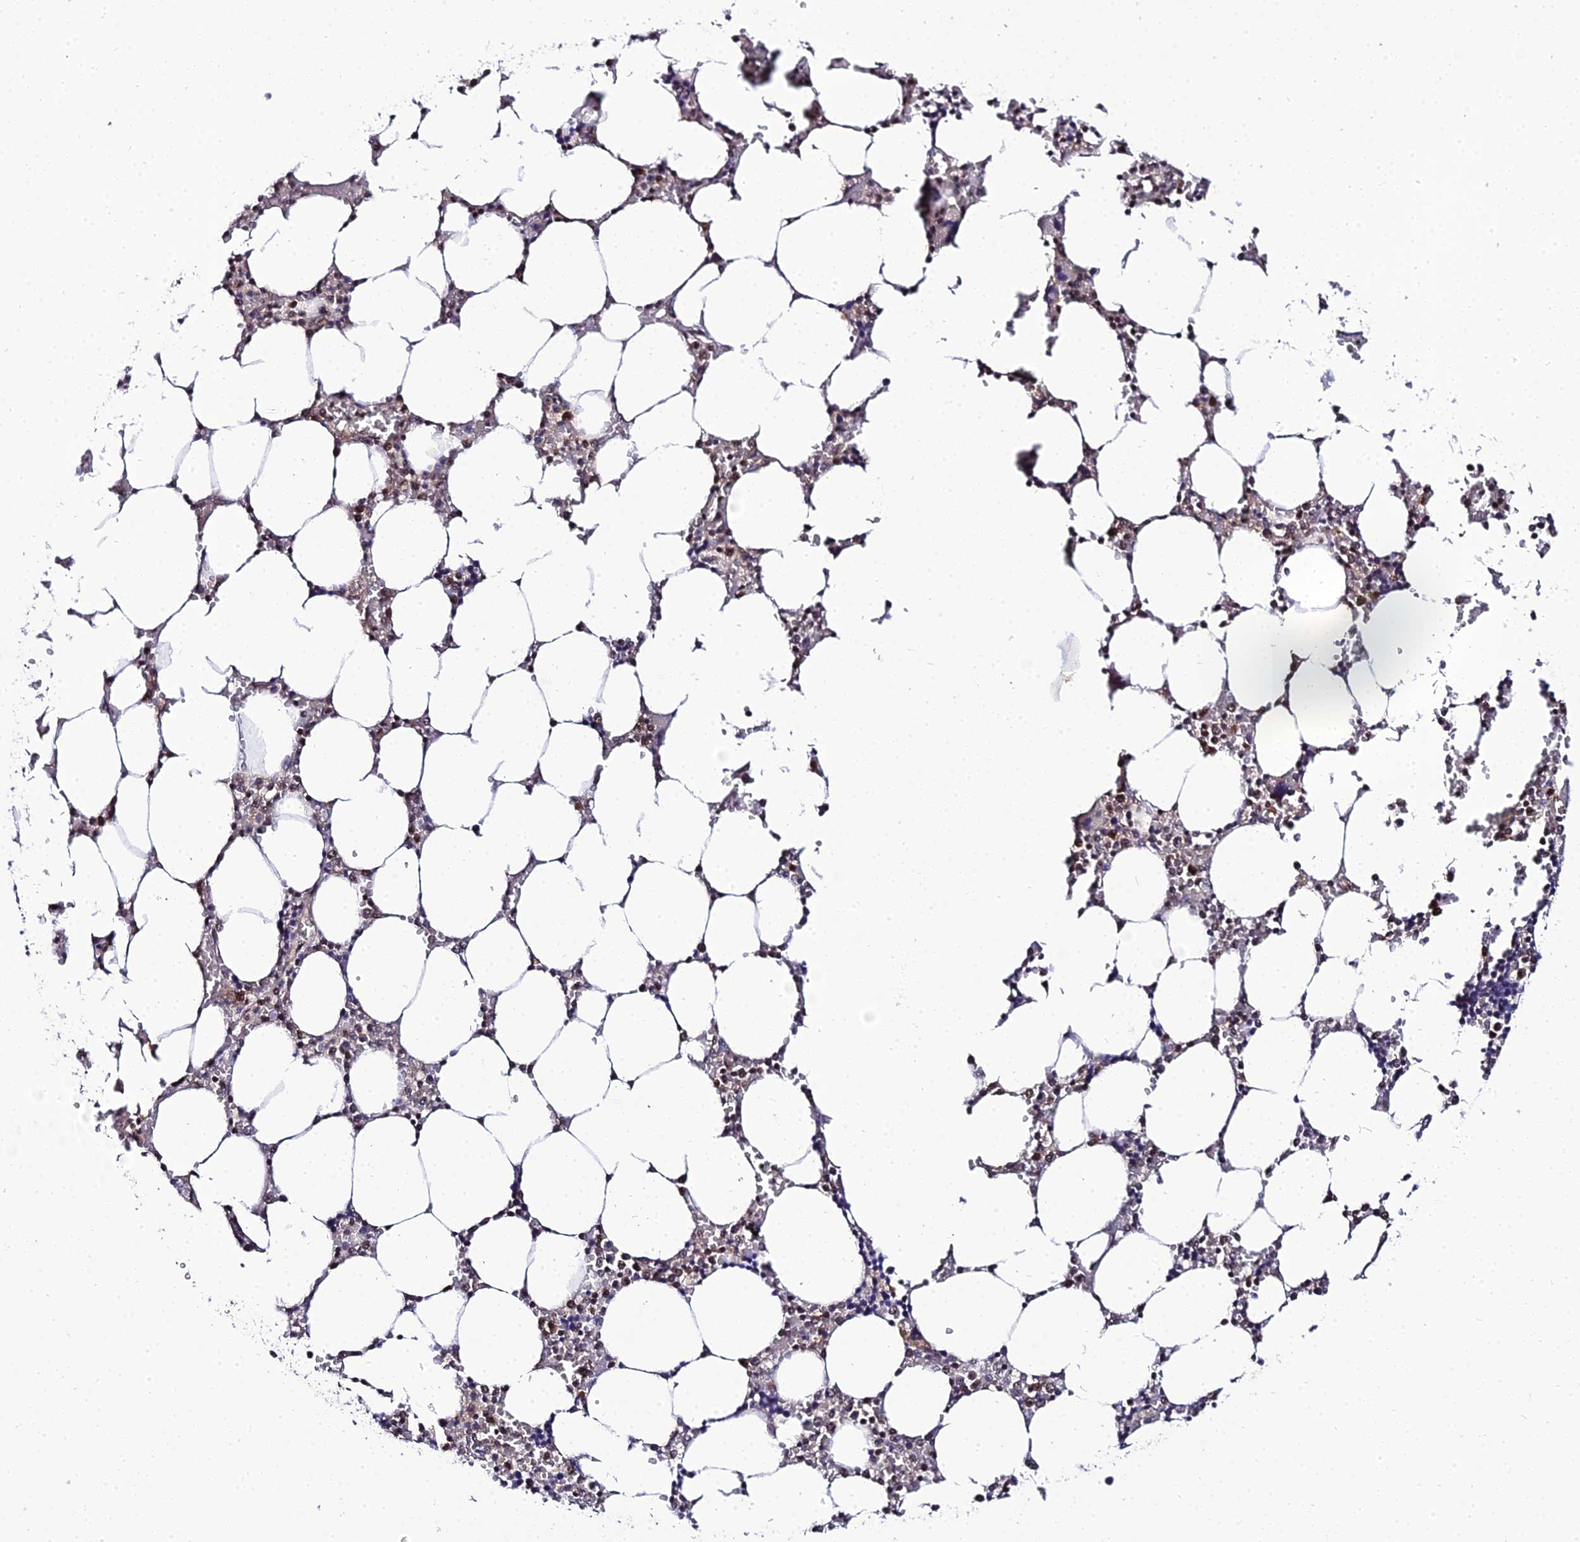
{"staining": {"intensity": "moderate", "quantity": "25%-75%", "location": "nuclear"}, "tissue": "bone marrow", "cell_type": "Hematopoietic cells", "image_type": "normal", "snomed": [{"axis": "morphology", "description": "Normal tissue, NOS"}, {"axis": "topography", "description": "Bone marrow"}], "caption": "Hematopoietic cells show medium levels of moderate nuclear expression in approximately 25%-75% of cells in unremarkable bone marrow.", "gene": "EXOSC3", "patient": {"sex": "male", "age": 64}}